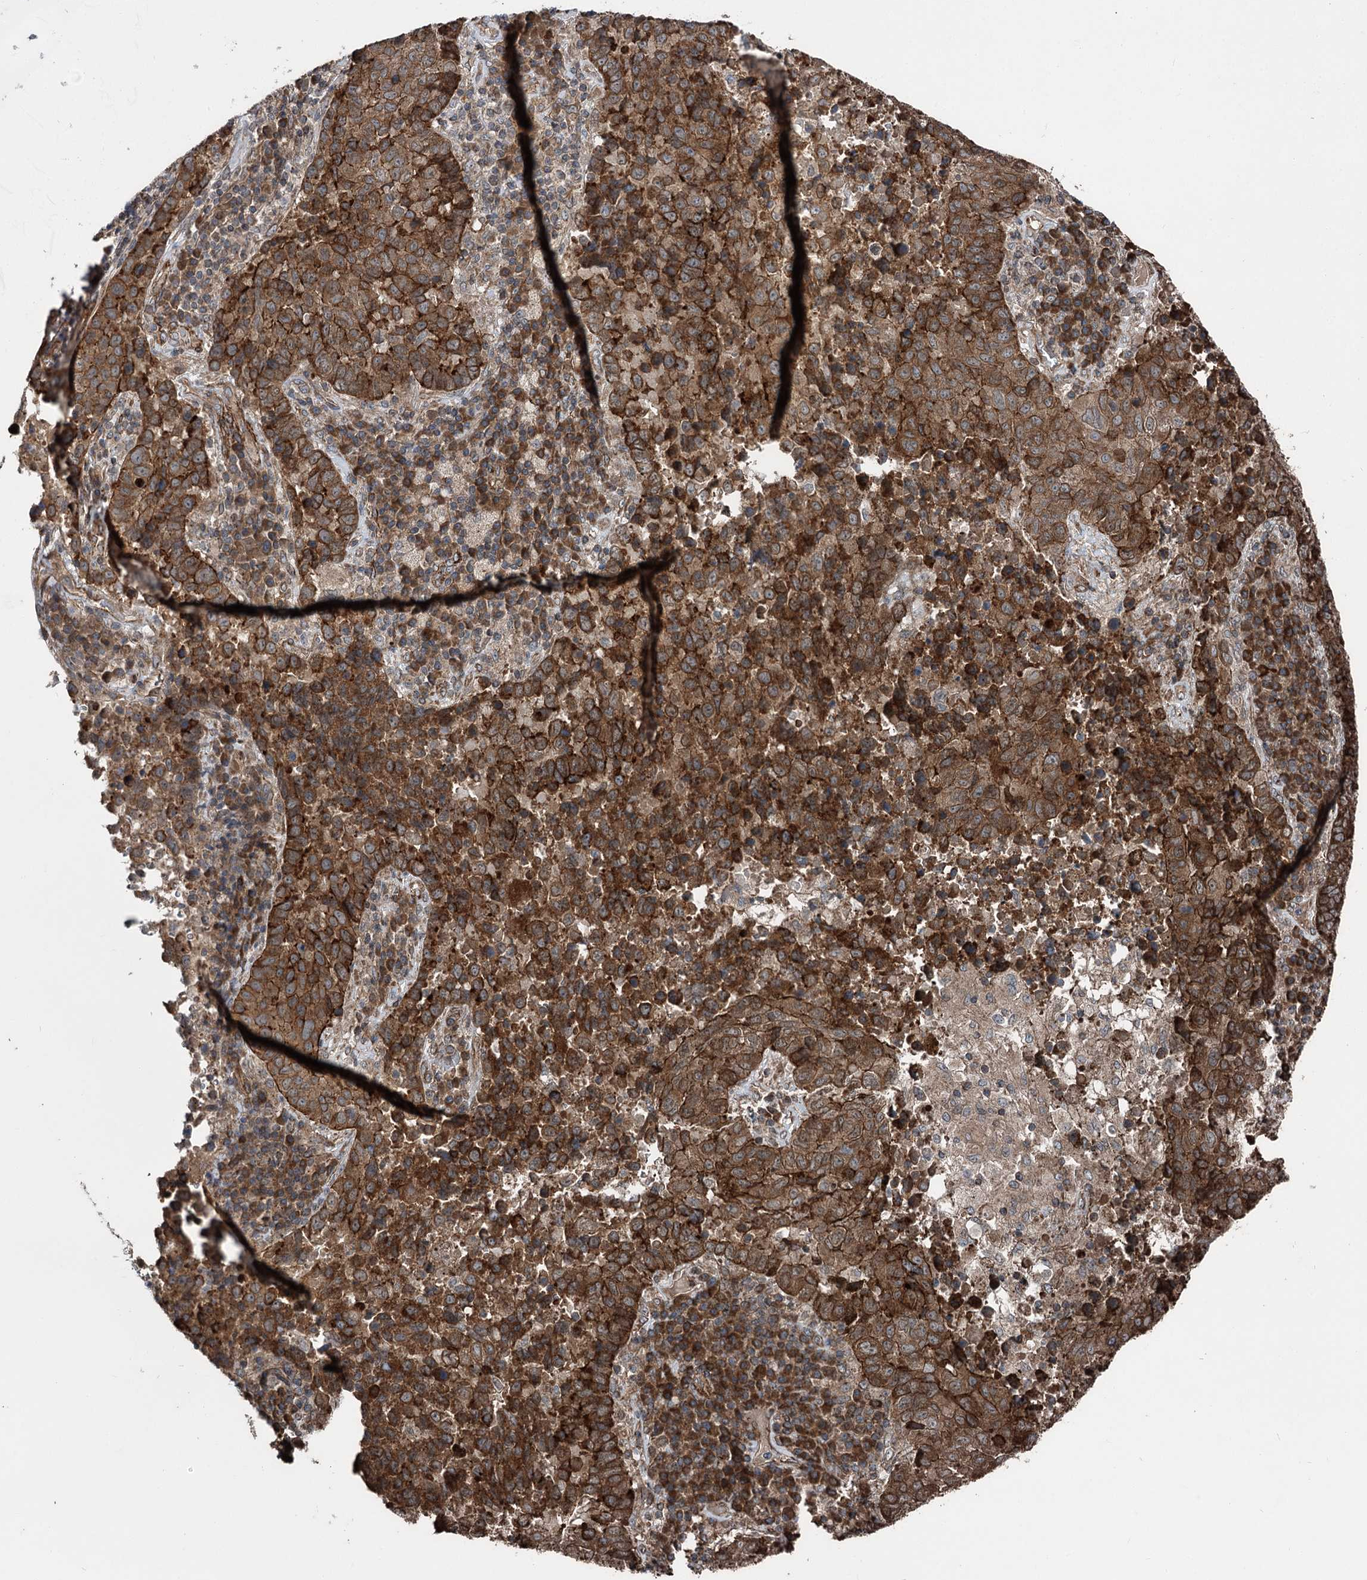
{"staining": {"intensity": "strong", "quantity": ">75%", "location": "cytoplasmic/membranous"}, "tissue": "lung cancer", "cell_type": "Tumor cells", "image_type": "cancer", "snomed": [{"axis": "morphology", "description": "Squamous cell carcinoma, NOS"}, {"axis": "topography", "description": "Lung"}], "caption": "A brown stain shows strong cytoplasmic/membranous staining of a protein in lung cancer (squamous cell carcinoma) tumor cells.", "gene": "ITFG2", "patient": {"sex": "male", "age": 73}}